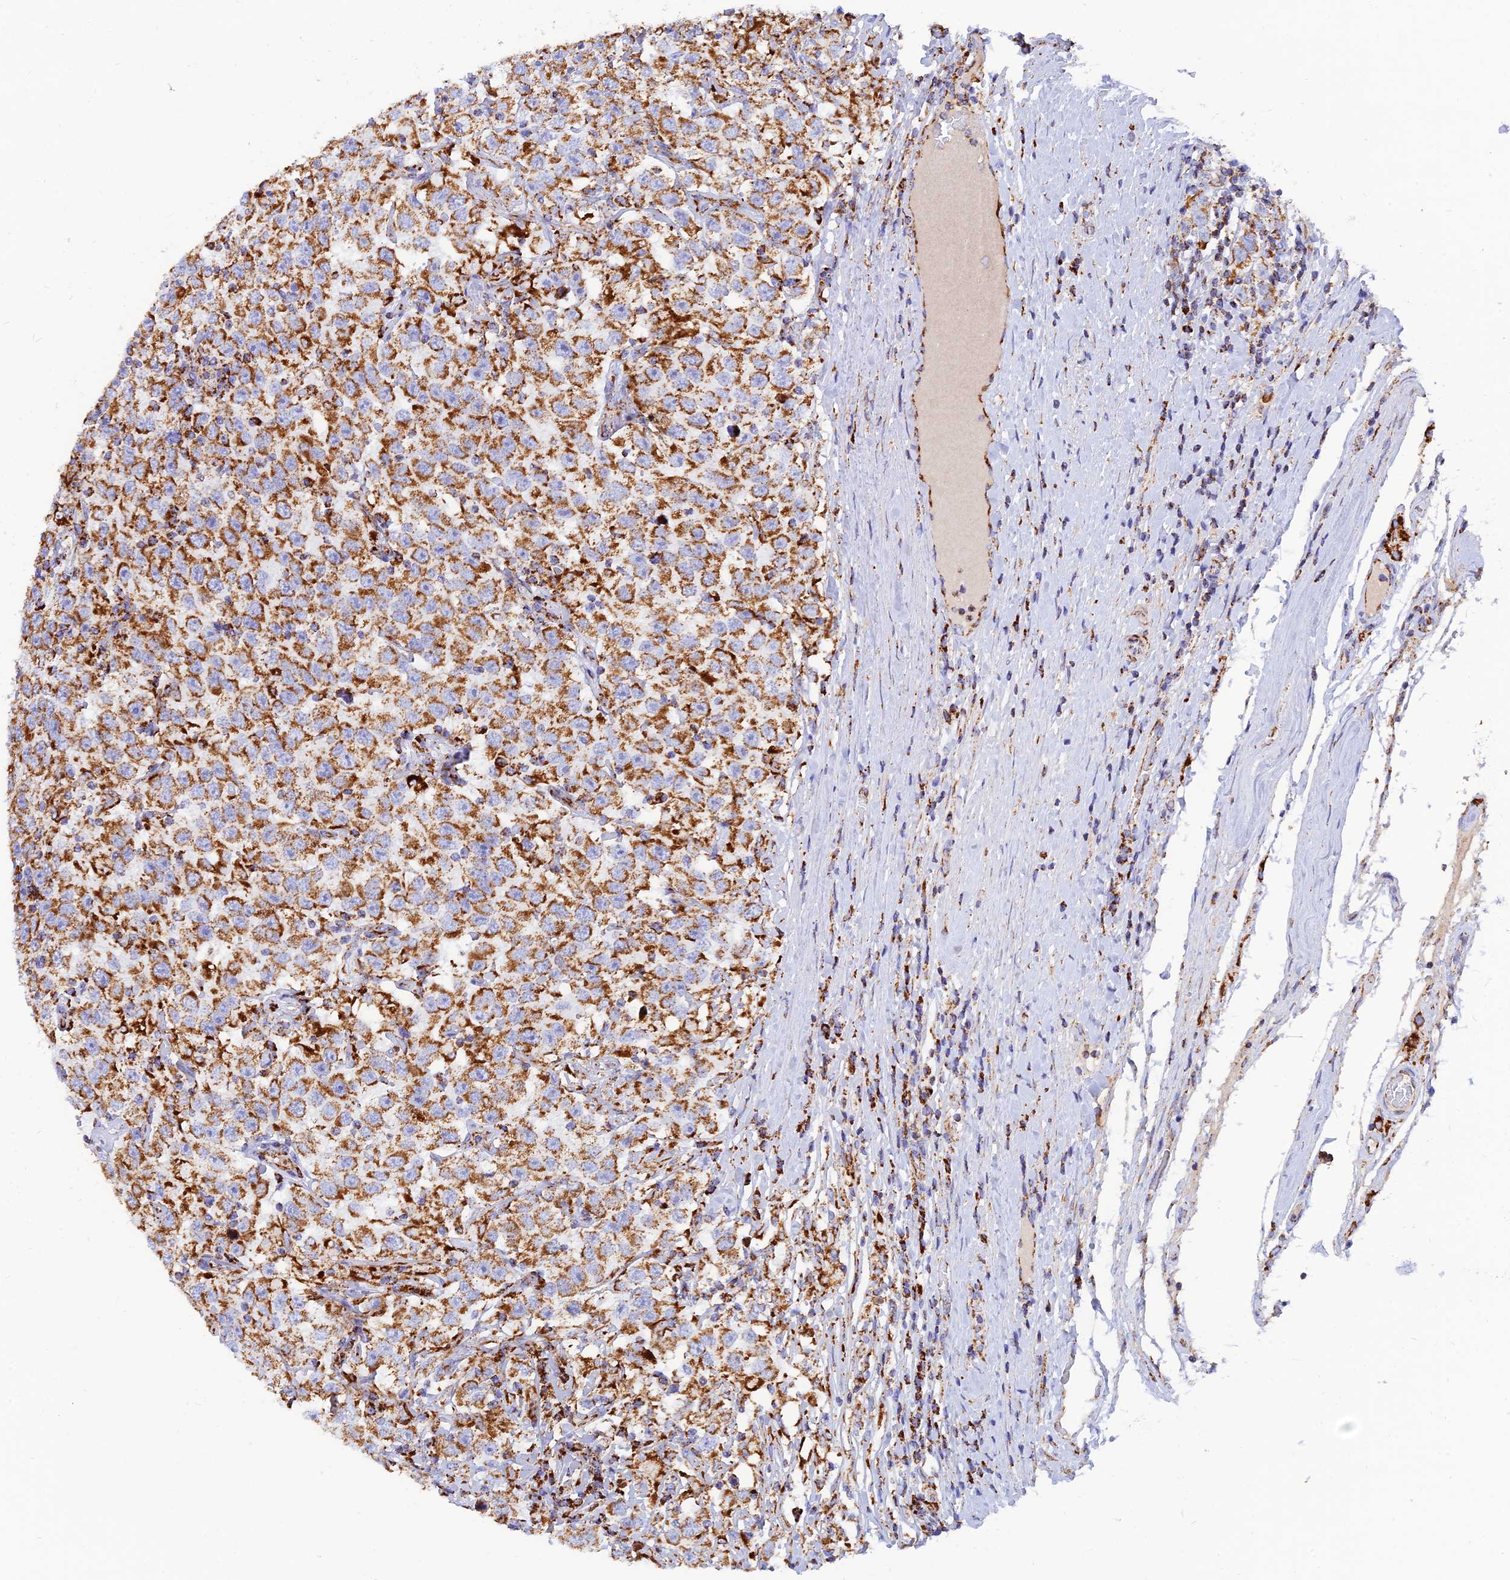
{"staining": {"intensity": "strong", "quantity": ">75%", "location": "cytoplasmic/membranous"}, "tissue": "testis cancer", "cell_type": "Tumor cells", "image_type": "cancer", "snomed": [{"axis": "morphology", "description": "Seminoma, NOS"}, {"axis": "topography", "description": "Testis"}], "caption": "Immunohistochemistry micrograph of neoplastic tissue: human testis cancer stained using IHC shows high levels of strong protein expression localized specifically in the cytoplasmic/membranous of tumor cells, appearing as a cytoplasmic/membranous brown color.", "gene": "NDUFB6", "patient": {"sex": "male", "age": 41}}